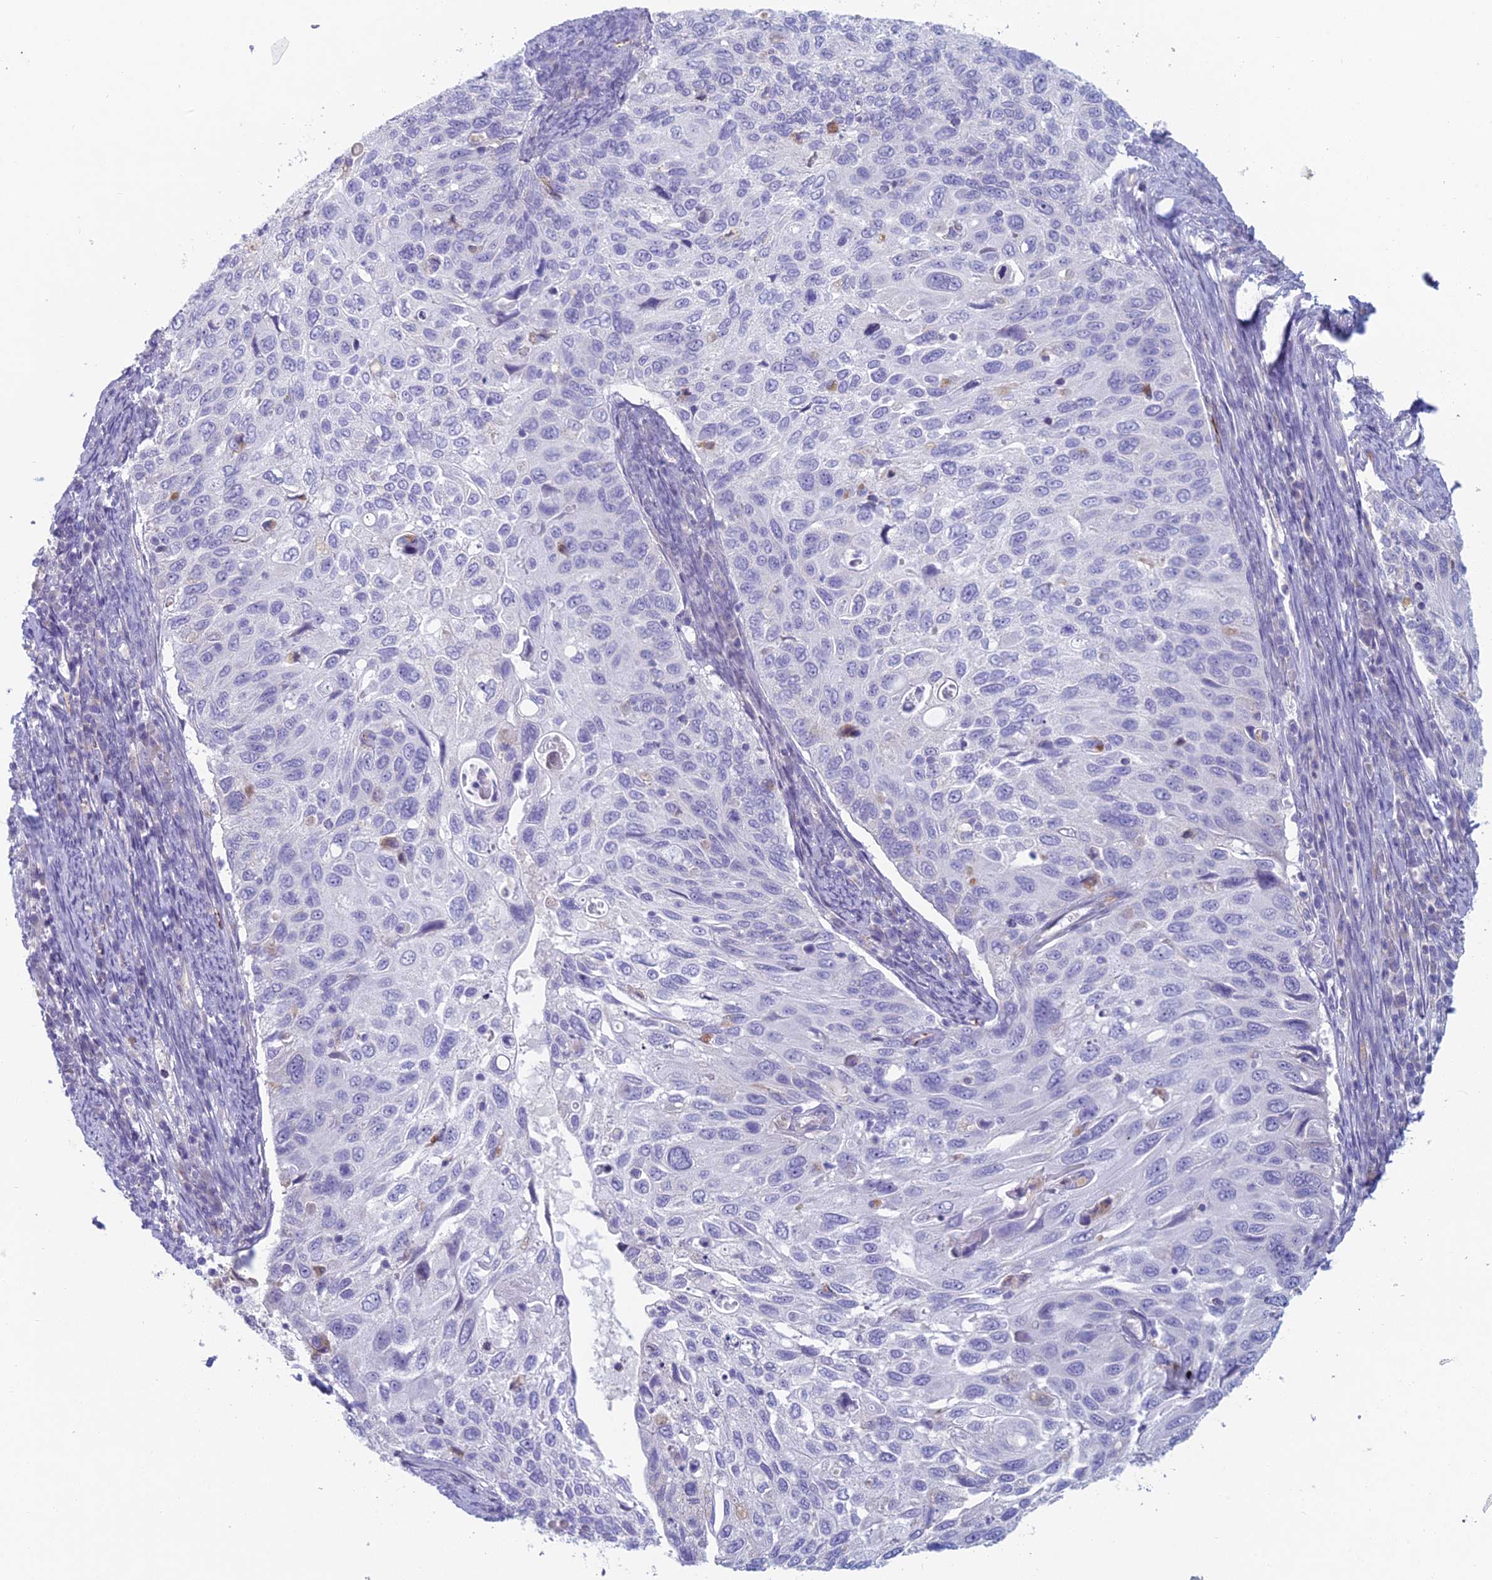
{"staining": {"intensity": "negative", "quantity": "none", "location": "none"}, "tissue": "cervical cancer", "cell_type": "Tumor cells", "image_type": "cancer", "snomed": [{"axis": "morphology", "description": "Squamous cell carcinoma, NOS"}, {"axis": "topography", "description": "Cervix"}], "caption": "High power microscopy micrograph of an immunohistochemistry image of cervical cancer (squamous cell carcinoma), revealing no significant positivity in tumor cells.", "gene": "FERD3L", "patient": {"sex": "female", "age": 70}}